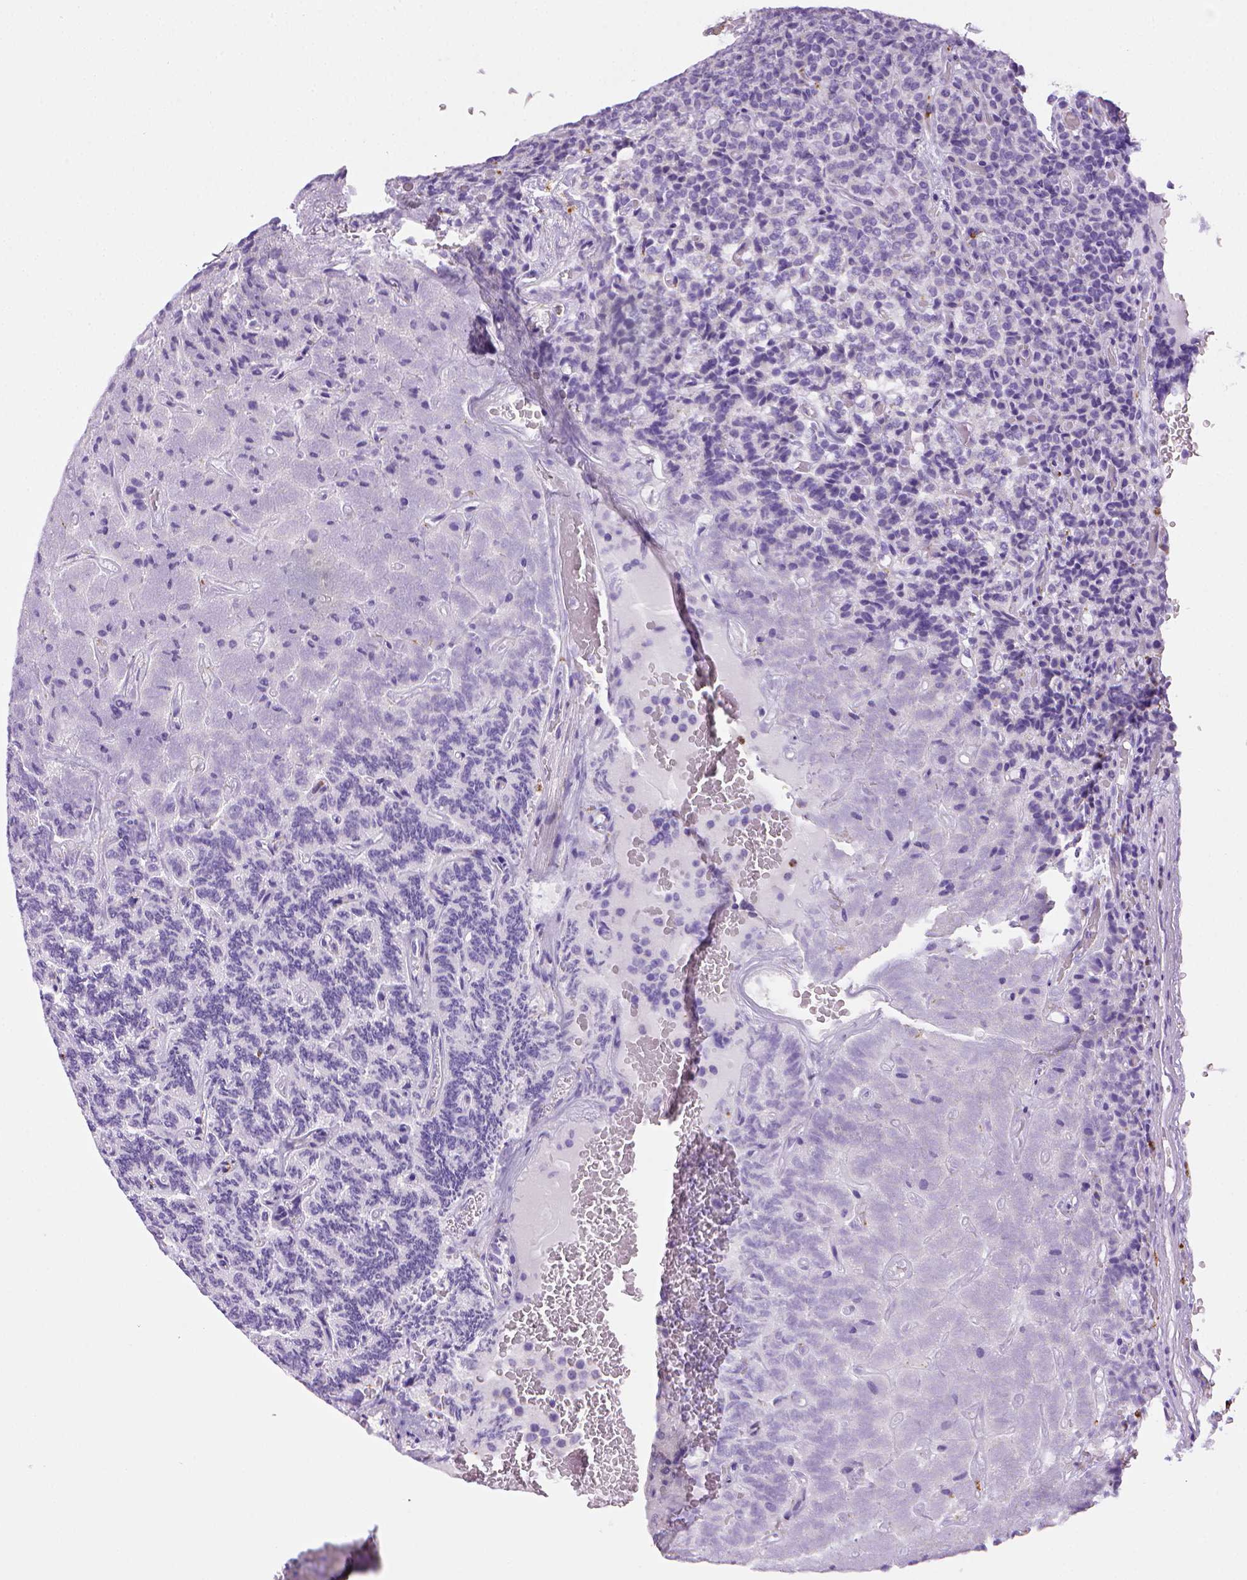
{"staining": {"intensity": "negative", "quantity": "none", "location": "none"}, "tissue": "carcinoid", "cell_type": "Tumor cells", "image_type": "cancer", "snomed": [{"axis": "morphology", "description": "Carcinoid, malignant, NOS"}, {"axis": "topography", "description": "Pancreas"}], "caption": "Immunohistochemical staining of human malignant carcinoid shows no significant positivity in tumor cells. (Brightfield microscopy of DAB immunohistochemistry at high magnification).", "gene": "CD68", "patient": {"sex": "male", "age": 36}}